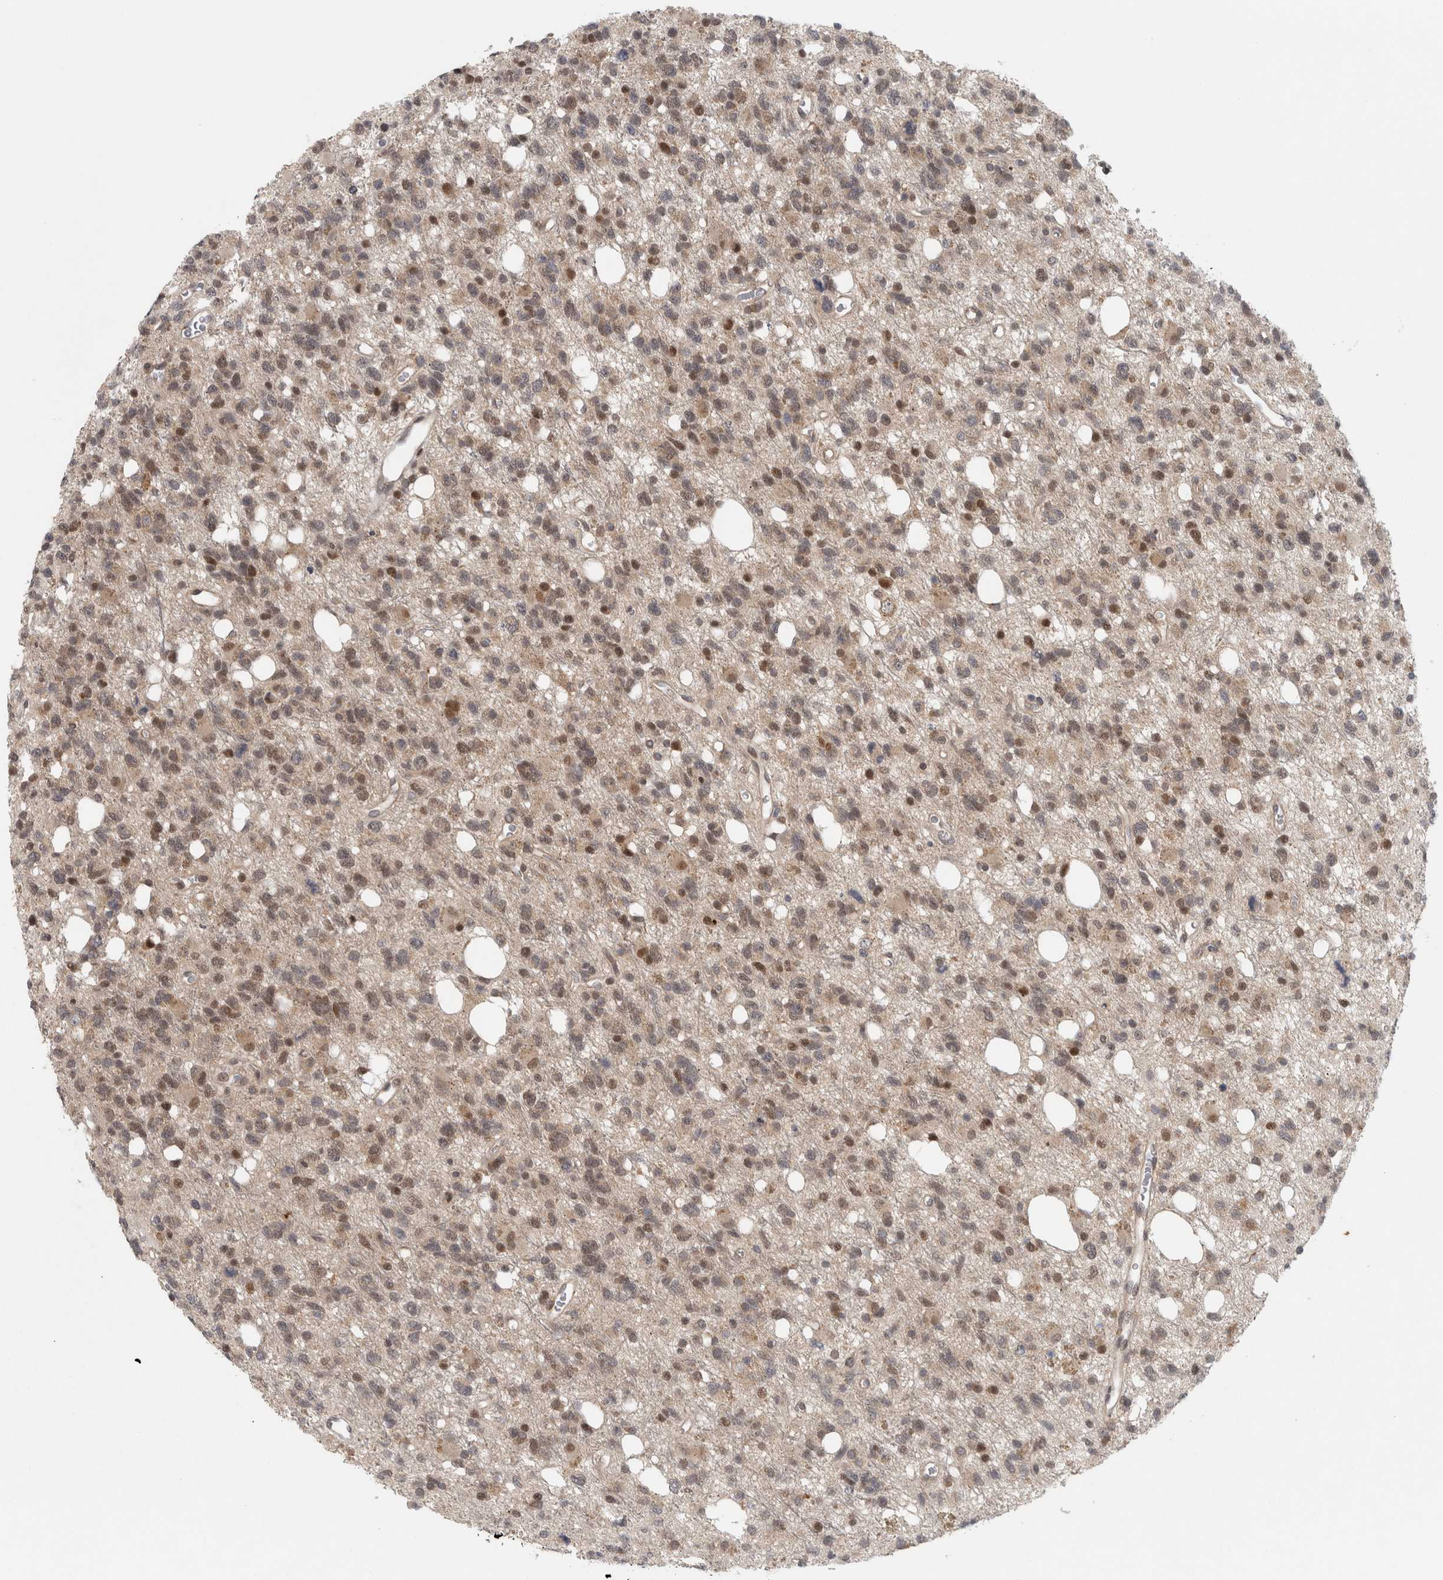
{"staining": {"intensity": "moderate", "quantity": "25%-75%", "location": "nuclear"}, "tissue": "glioma", "cell_type": "Tumor cells", "image_type": "cancer", "snomed": [{"axis": "morphology", "description": "Glioma, malignant, High grade"}, {"axis": "topography", "description": "Brain"}], "caption": "Glioma stained with a protein marker exhibits moderate staining in tumor cells.", "gene": "KDM8", "patient": {"sex": "female", "age": 62}}